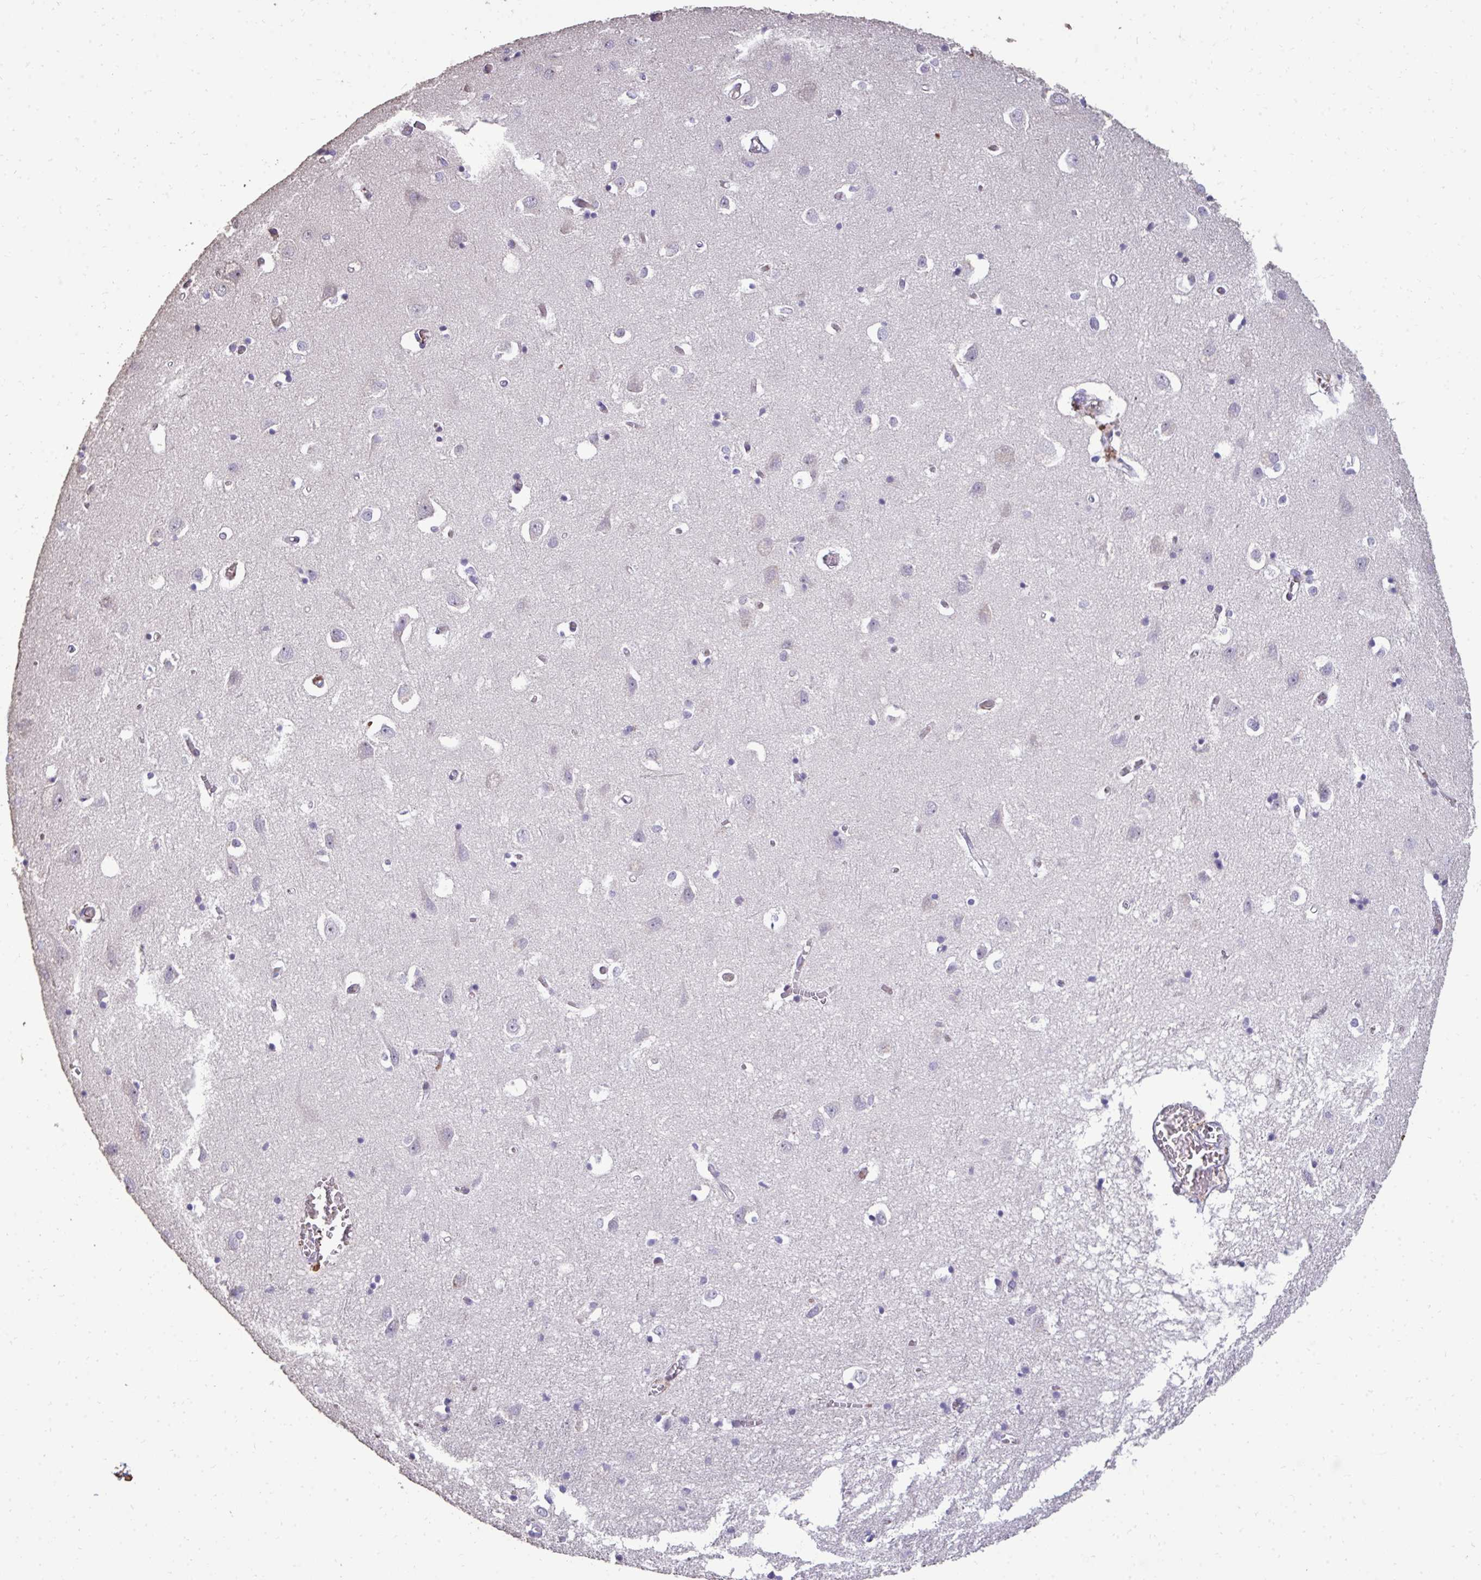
{"staining": {"intensity": "negative", "quantity": "none", "location": "none"}, "tissue": "cerebral cortex", "cell_type": "Endothelial cells", "image_type": "normal", "snomed": [{"axis": "morphology", "description": "Normal tissue, NOS"}, {"axis": "topography", "description": "Cerebral cortex"}], "caption": "Immunohistochemical staining of normal human cerebral cortex demonstrates no significant expression in endothelial cells.", "gene": "FIBCD1", "patient": {"sex": "male", "age": 70}}